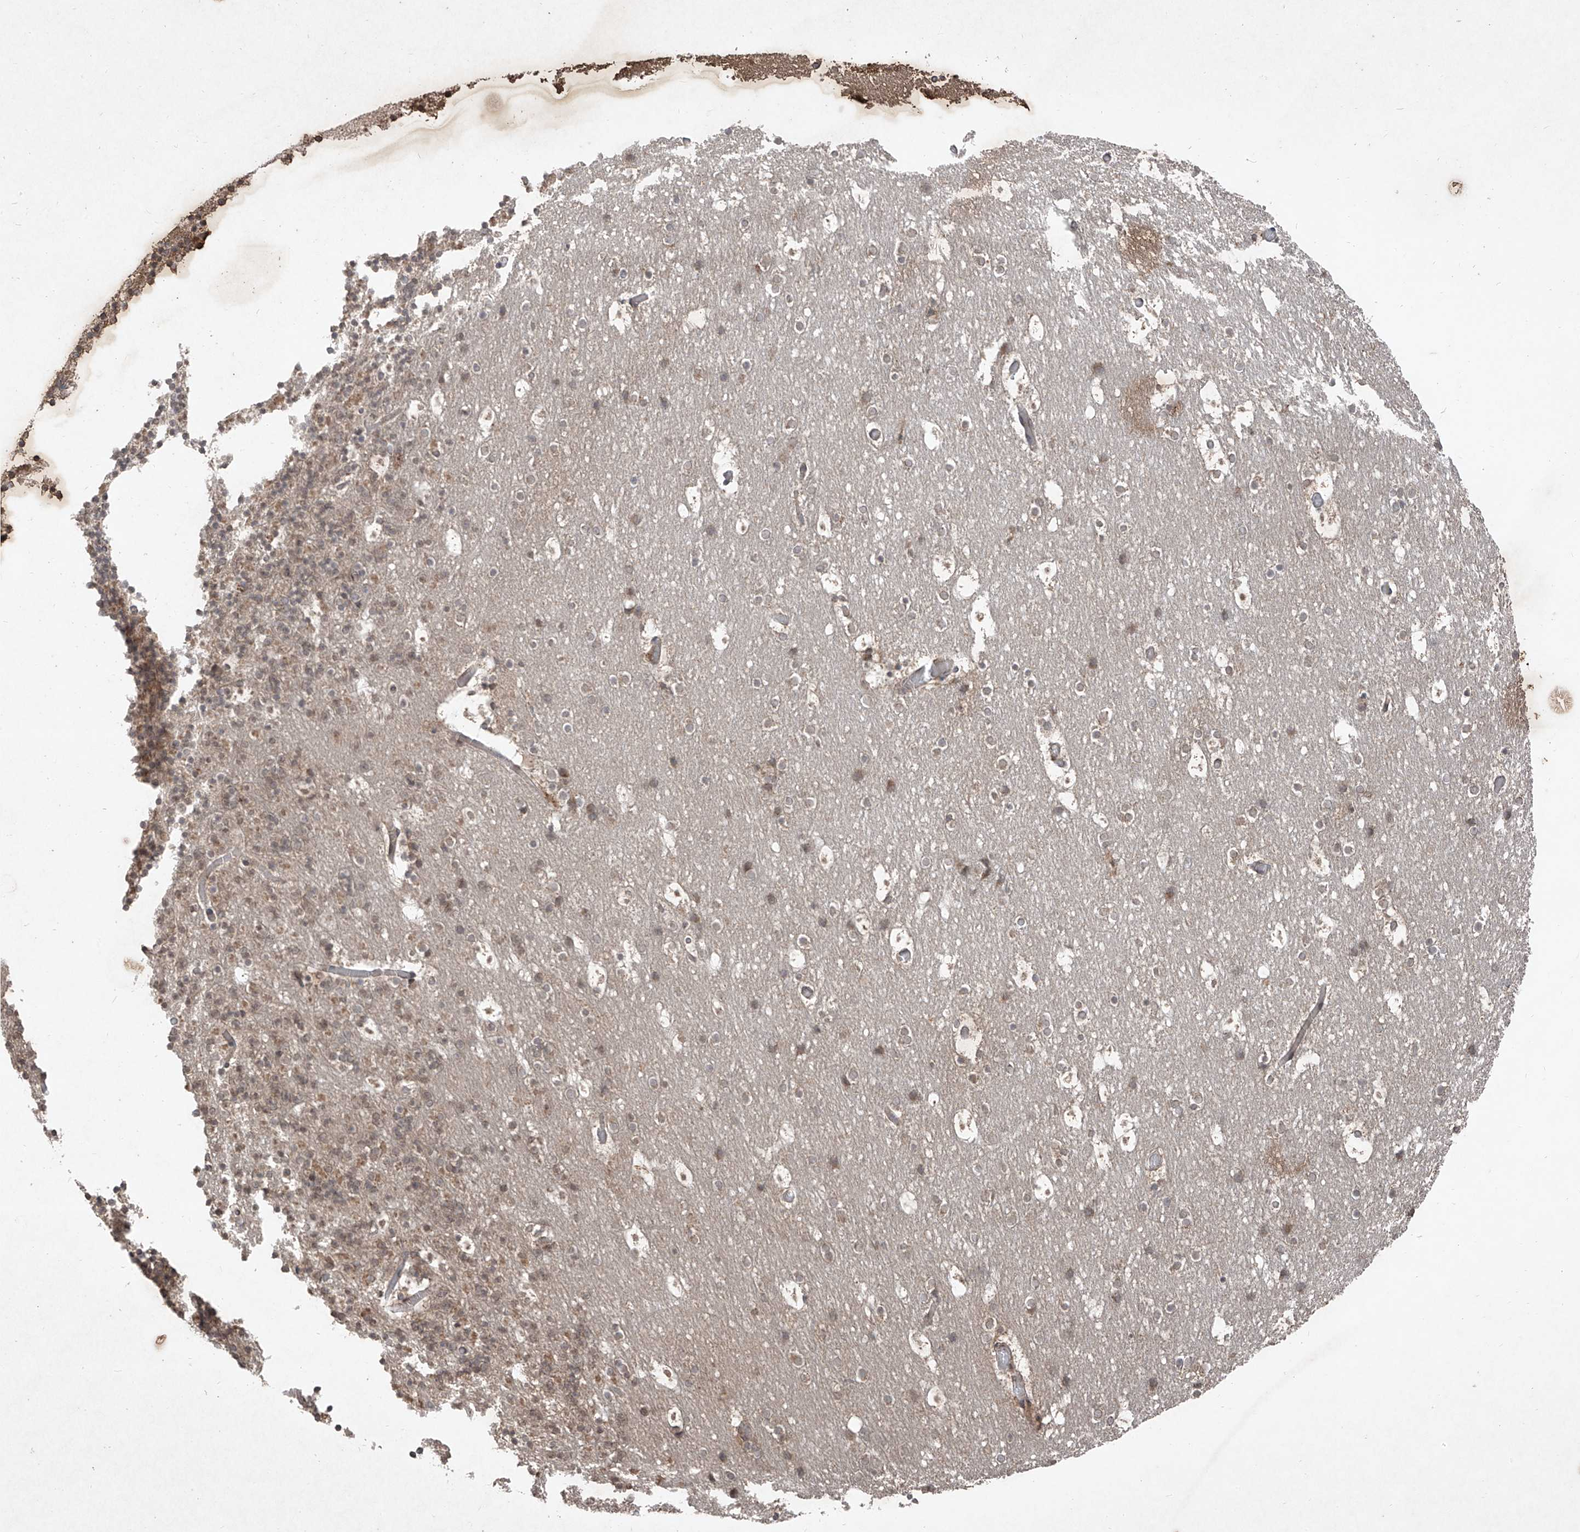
{"staining": {"intensity": "weak", "quantity": "25%-75%", "location": "cytoplasmic/membranous"}, "tissue": "cerebellum", "cell_type": "Cells in granular layer", "image_type": "normal", "snomed": [{"axis": "morphology", "description": "Normal tissue, NOS"}, {"axis": "topography", "description": "Cerebellum"}], "caption": "Unremarkable cerebellum was stained to show a protein in brown. There is low levels of weak cytoplasmic/membranous expression in approximately 25%-75% of cells in granular layer. (brown staining indicates protein expression, while blue staining denotes nuclei).", "gene": "ABCD3", "patient": {"sex": "male", "age": 57}}